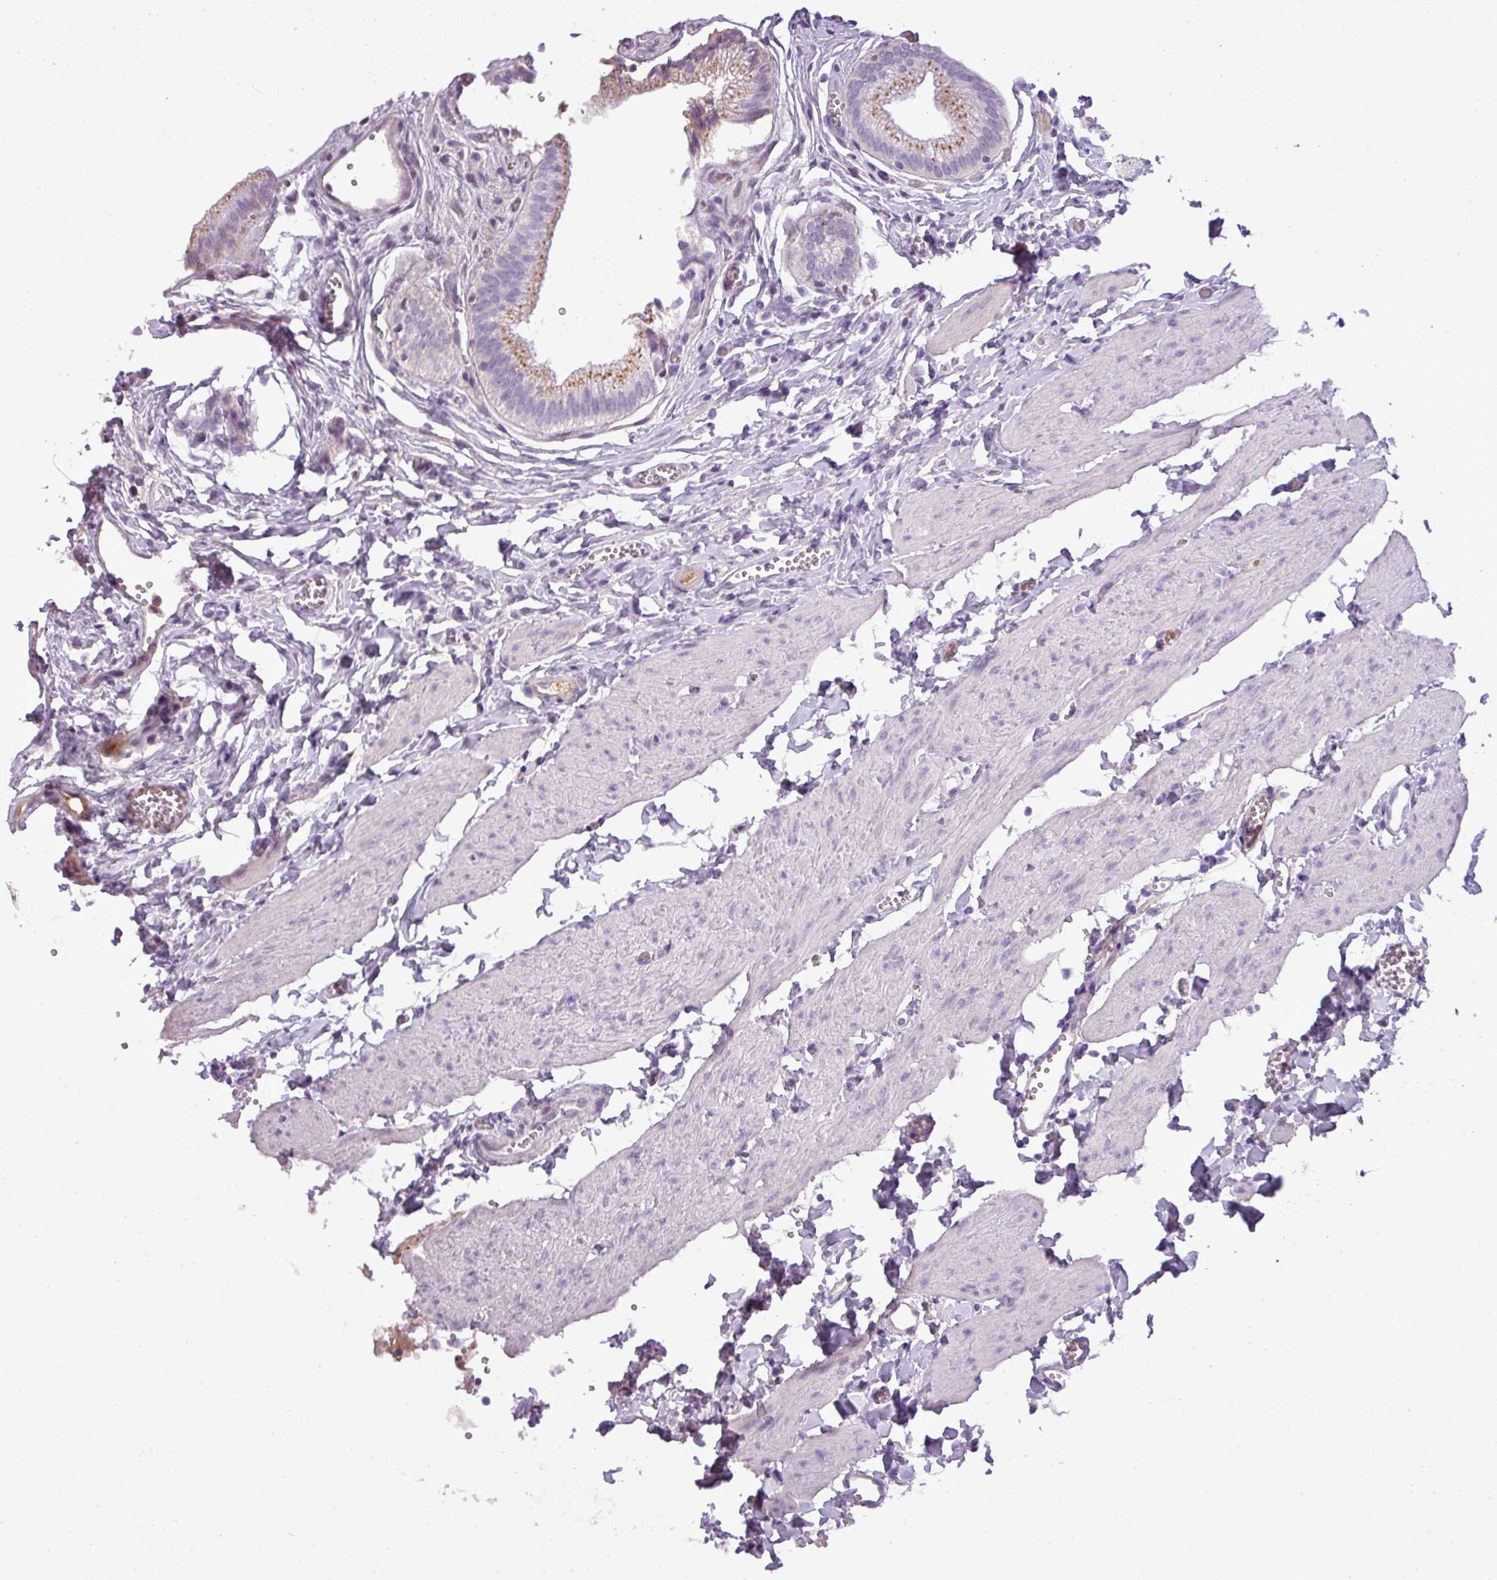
{"staining": {"intensity": "moderate", "quantity": "25%-75%", "location": "cytoplasmic/membranous"}, "tissue": "gallbladder", "cell_type": "Glandular cells", "image_type": "normal", "snomed": [{"axis": "morphology", "description": "Normal tissue, NOS"}, {"axis": "topography", "description": "Gallbladder"}, {"axis": "topography", "description": "Peripheral nerve tissue"}], "caption": "Immunohistochemistry image of unremarkable gallbladder: gallbladder stained using immunohistochemistry shows medium levels of moderate protein expression localized specifically in the cytoplasmic/membranous of glandular cells, appearing as a cytoplasmic/membranous brown color.", "gene": "C4A", "patient": {"sex": "male", "age": 17}}